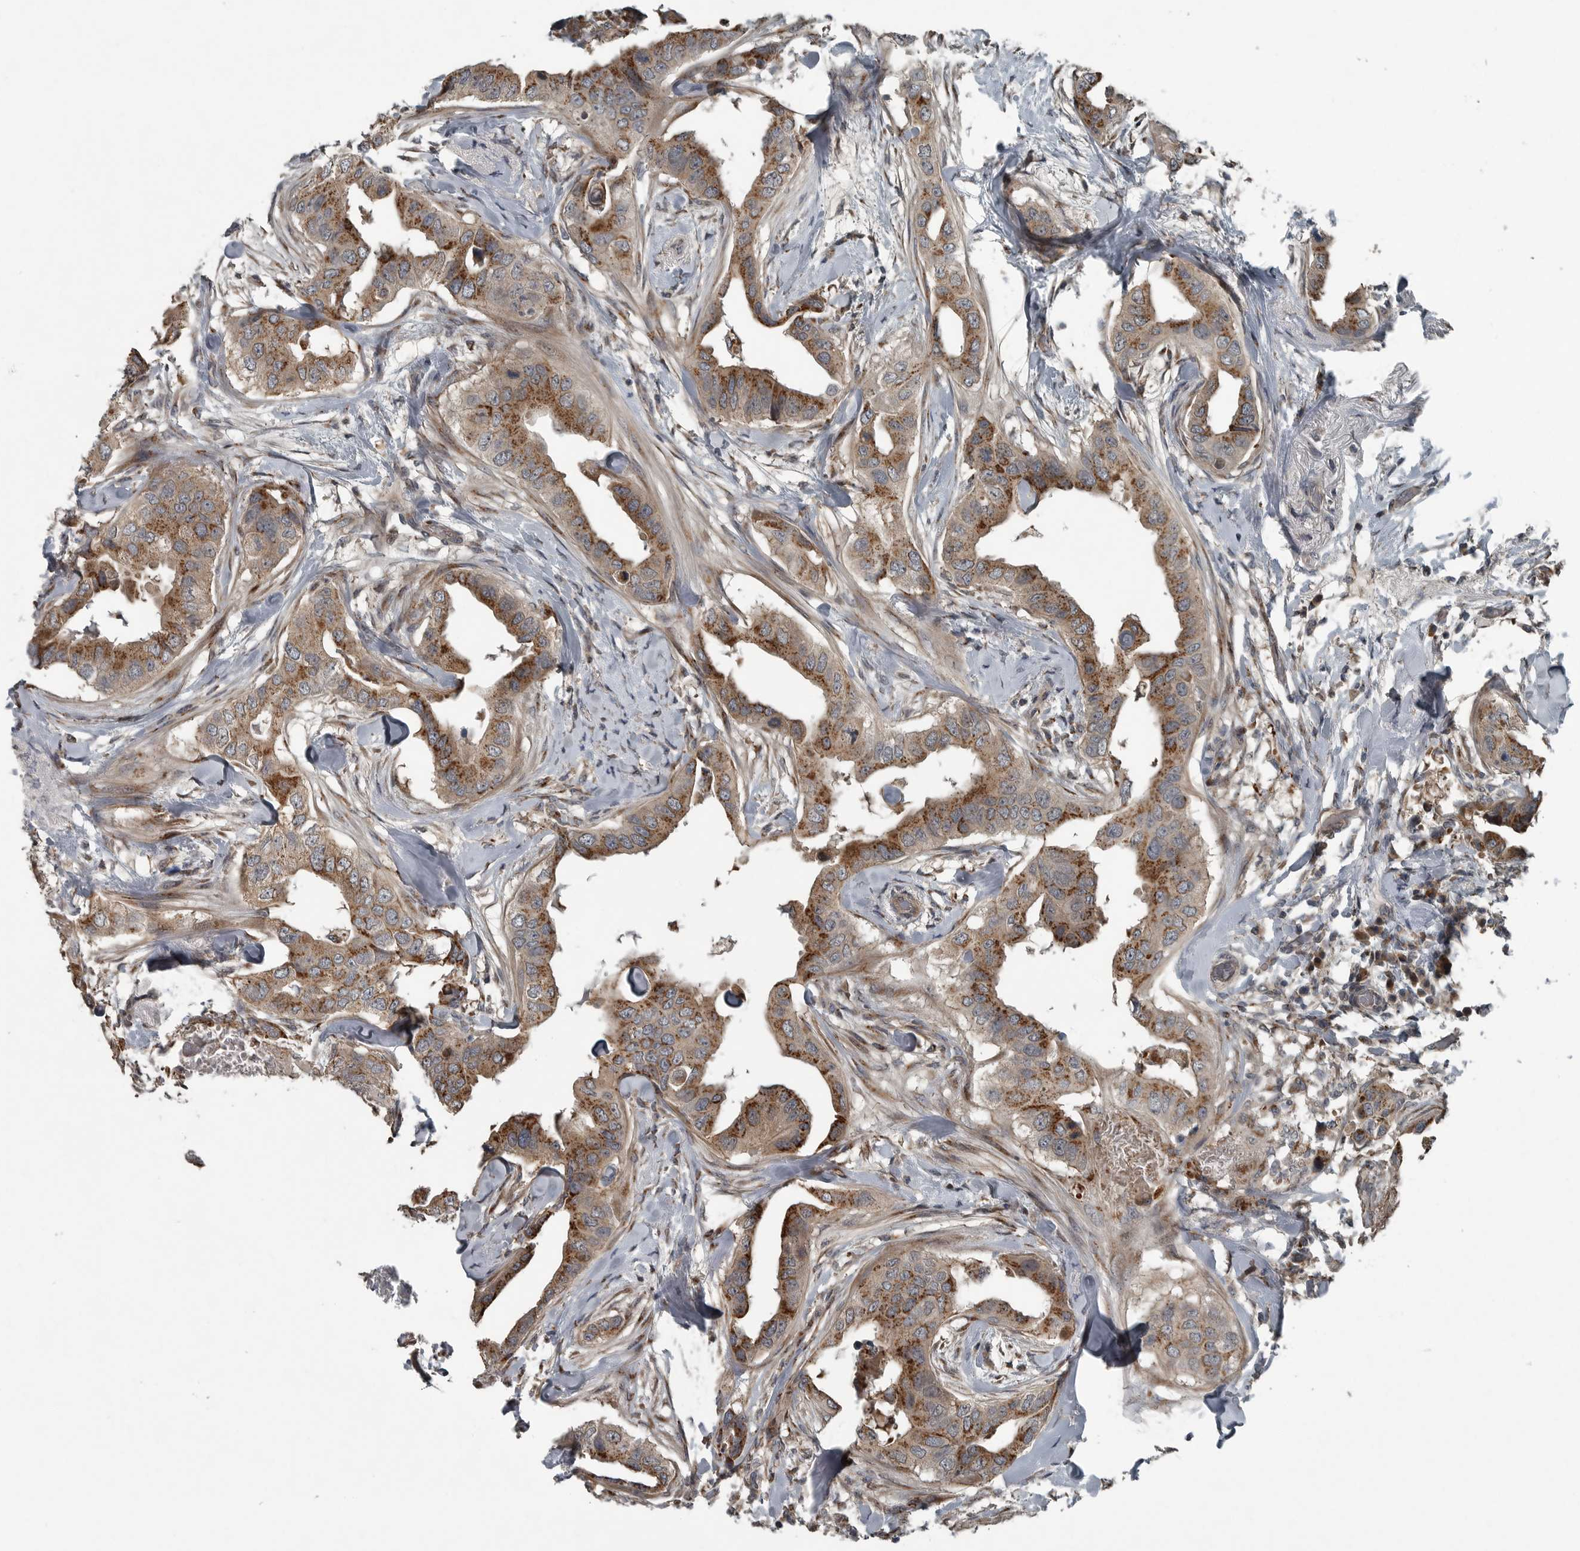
{"staining": {"intensity": "strong", "quantity": ">75%", "location": "cytoplasmic/membranous"}, "tissue": "breast cancer", "cell_type": "Tumor cells", "image_type": "cancer", "snomed": [{"axis": "morphology", "description": "Duct carcinoma"}, {"axis": "topography", "description": "Breast"}], "caption": "Brown immunohistochemical staining in human invasive ductal carcinoma (breast) reveals strong cytoplasmic/membranous expression in approximately >75% of tumor cells.", "gene": "ZNF345", "patient": {"sex": "female", "age": 40}}